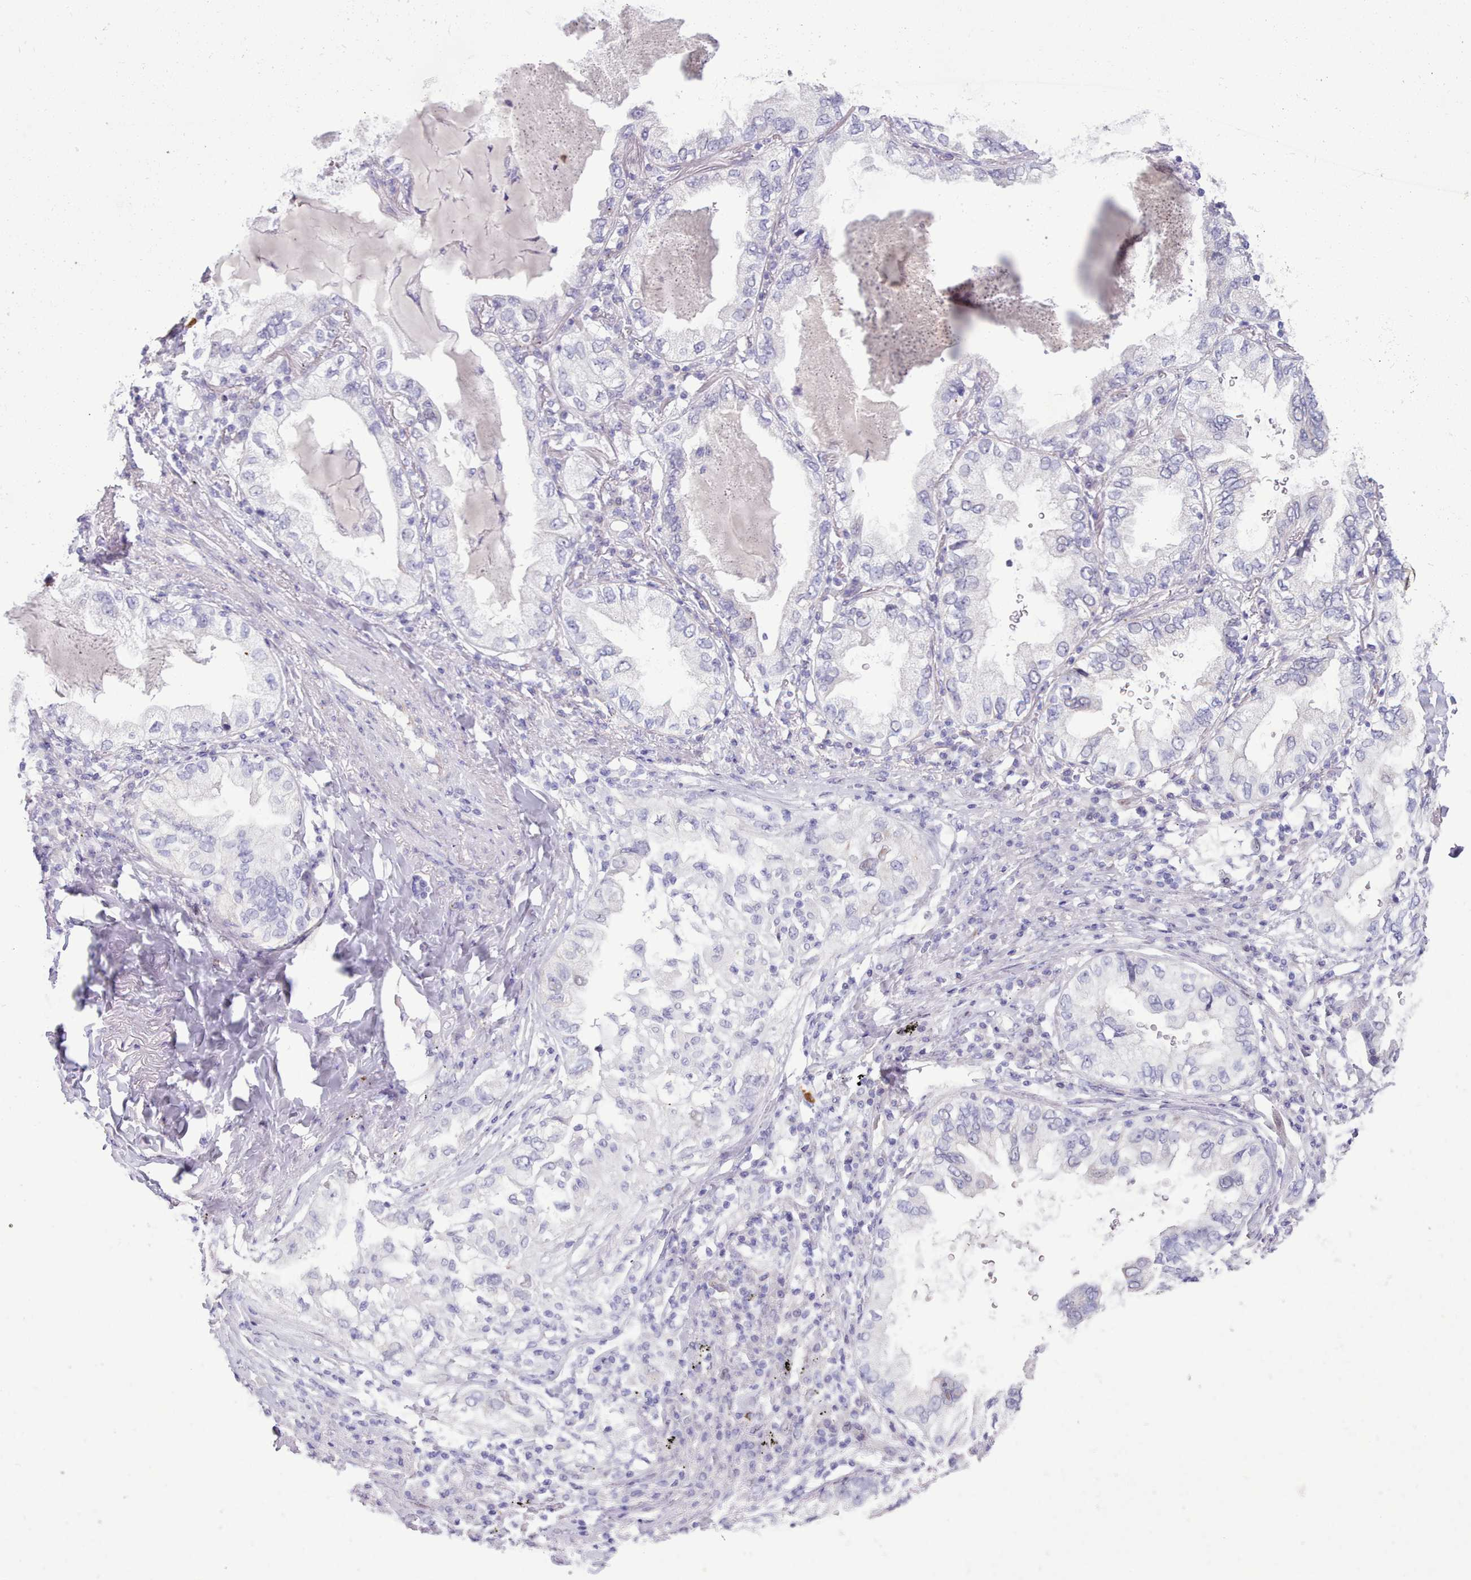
{"staining": {"intensity": "negative", "quantity": "none", "location": "none"}, "tissue": "lung cancer", "cell_type": "Tumor cells", "image_type": "cancer", "snomed": [{"axis": "morphology", "description": "Adenocarcinoma, NOS"}, {"axis": "topography", "description": "Lung"}], "caption": "Immunohistochemistry (IHC) micrograph of lung cancer (adenocarcinoma) stained for a protein (brown), which reveals no staining in tumor cells.", "gene": "TMEM253", "patient": {"sex": "female", "age": 69}}